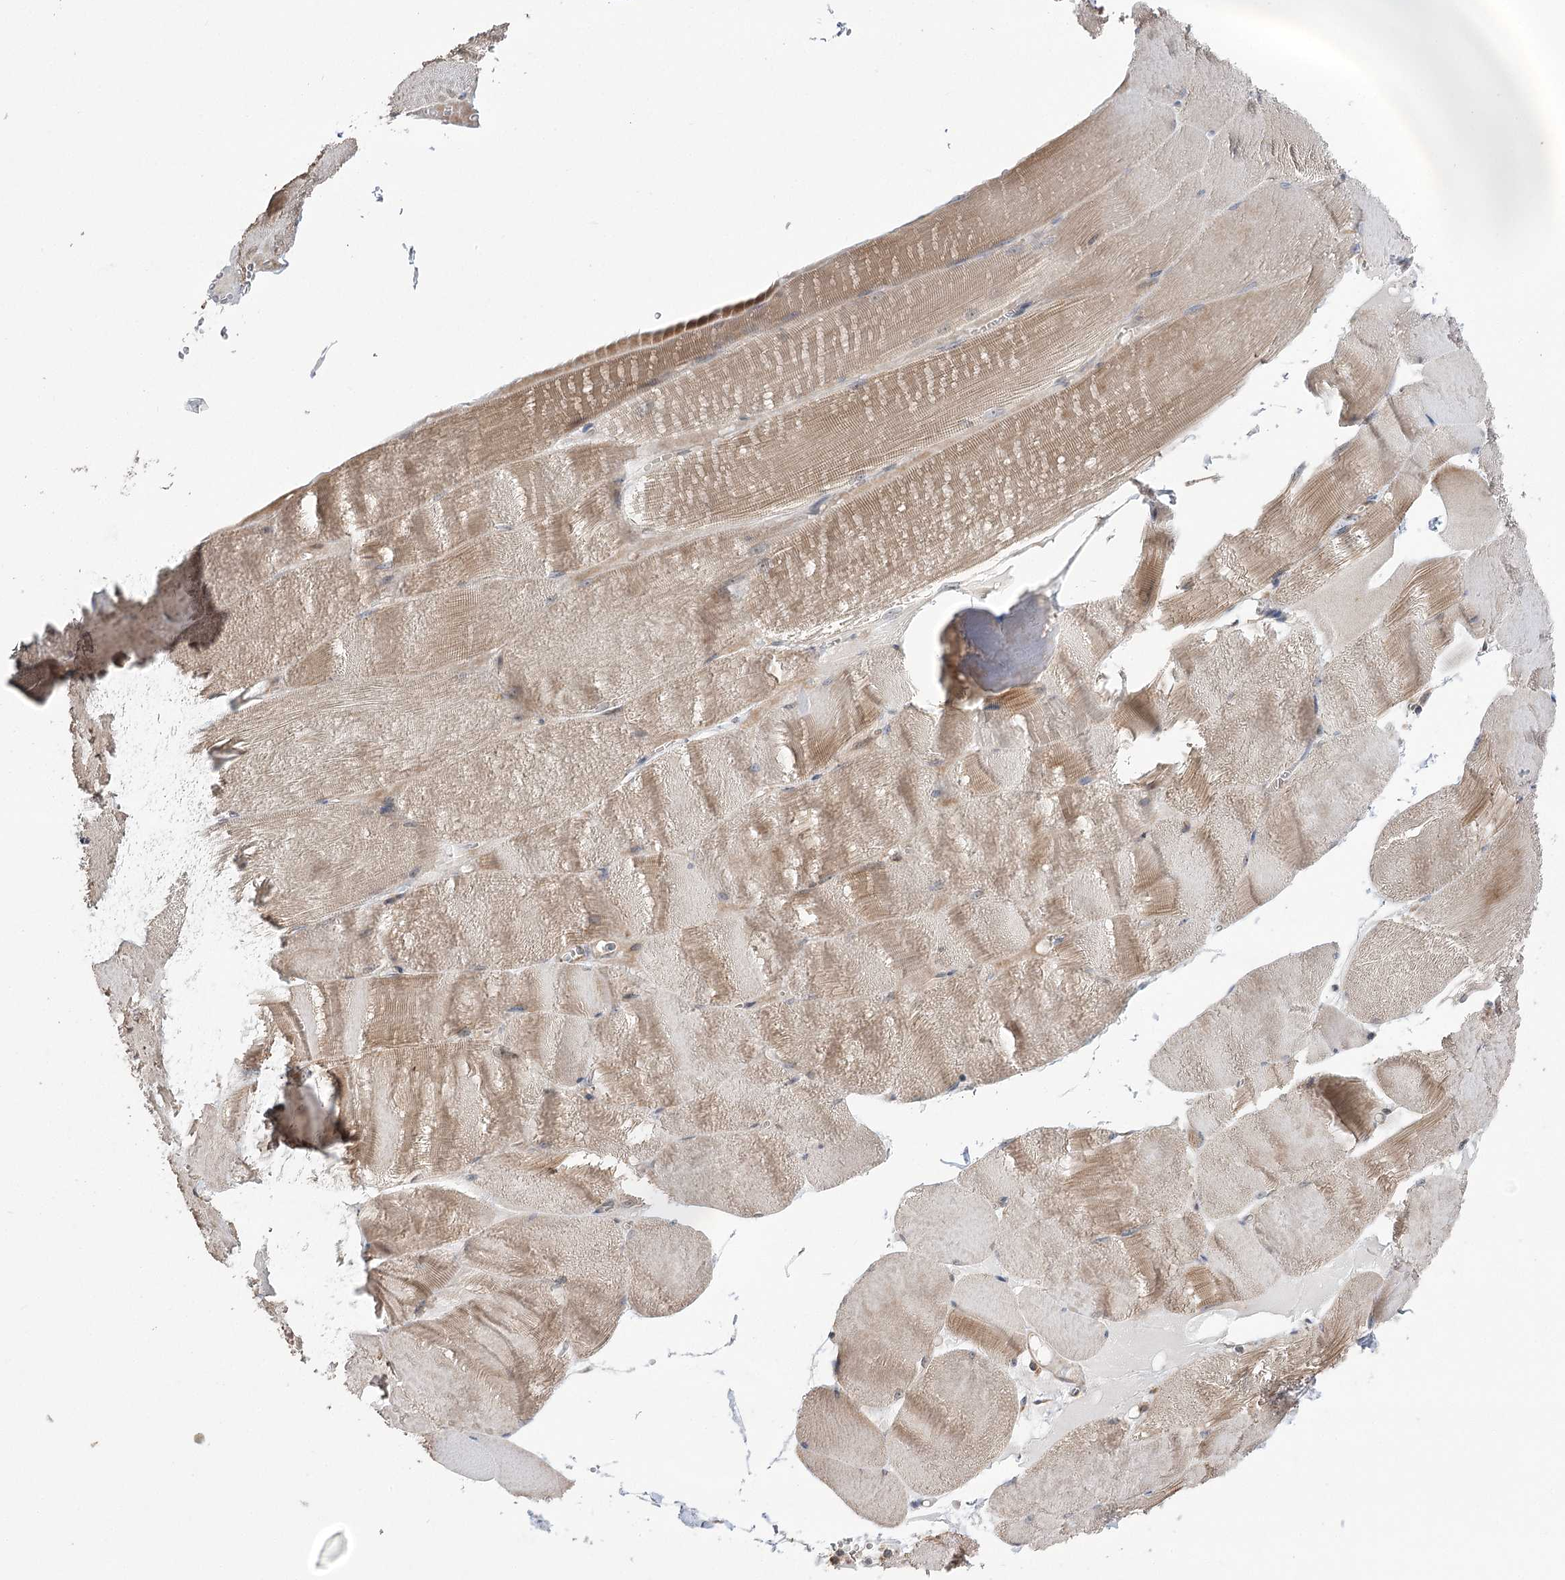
{"staining": {"intensity": "weak", "quantity": "25%-75%", "location": "cytoplasmic/membranous"}, "tissue": "skeletal muscle", "cell_type": "Myocytes", "image_type": "normal", "snomed": [{"axis": "morphology", "description": "Normal tissue, NOS"}, {"axis": "morphology", "description": "Basal cell carcinoma"}, {"axis": "topography", "description": "Skeletal muscle"}], "caption": "This is a micrograph of immunohistochemistry staining of normal skeletal muscle, which shows weak staining in the cytoplasmic/membranous of myocytes.", "gene": "VPS37B", "patient": {"sex": "female", "age": 64}}